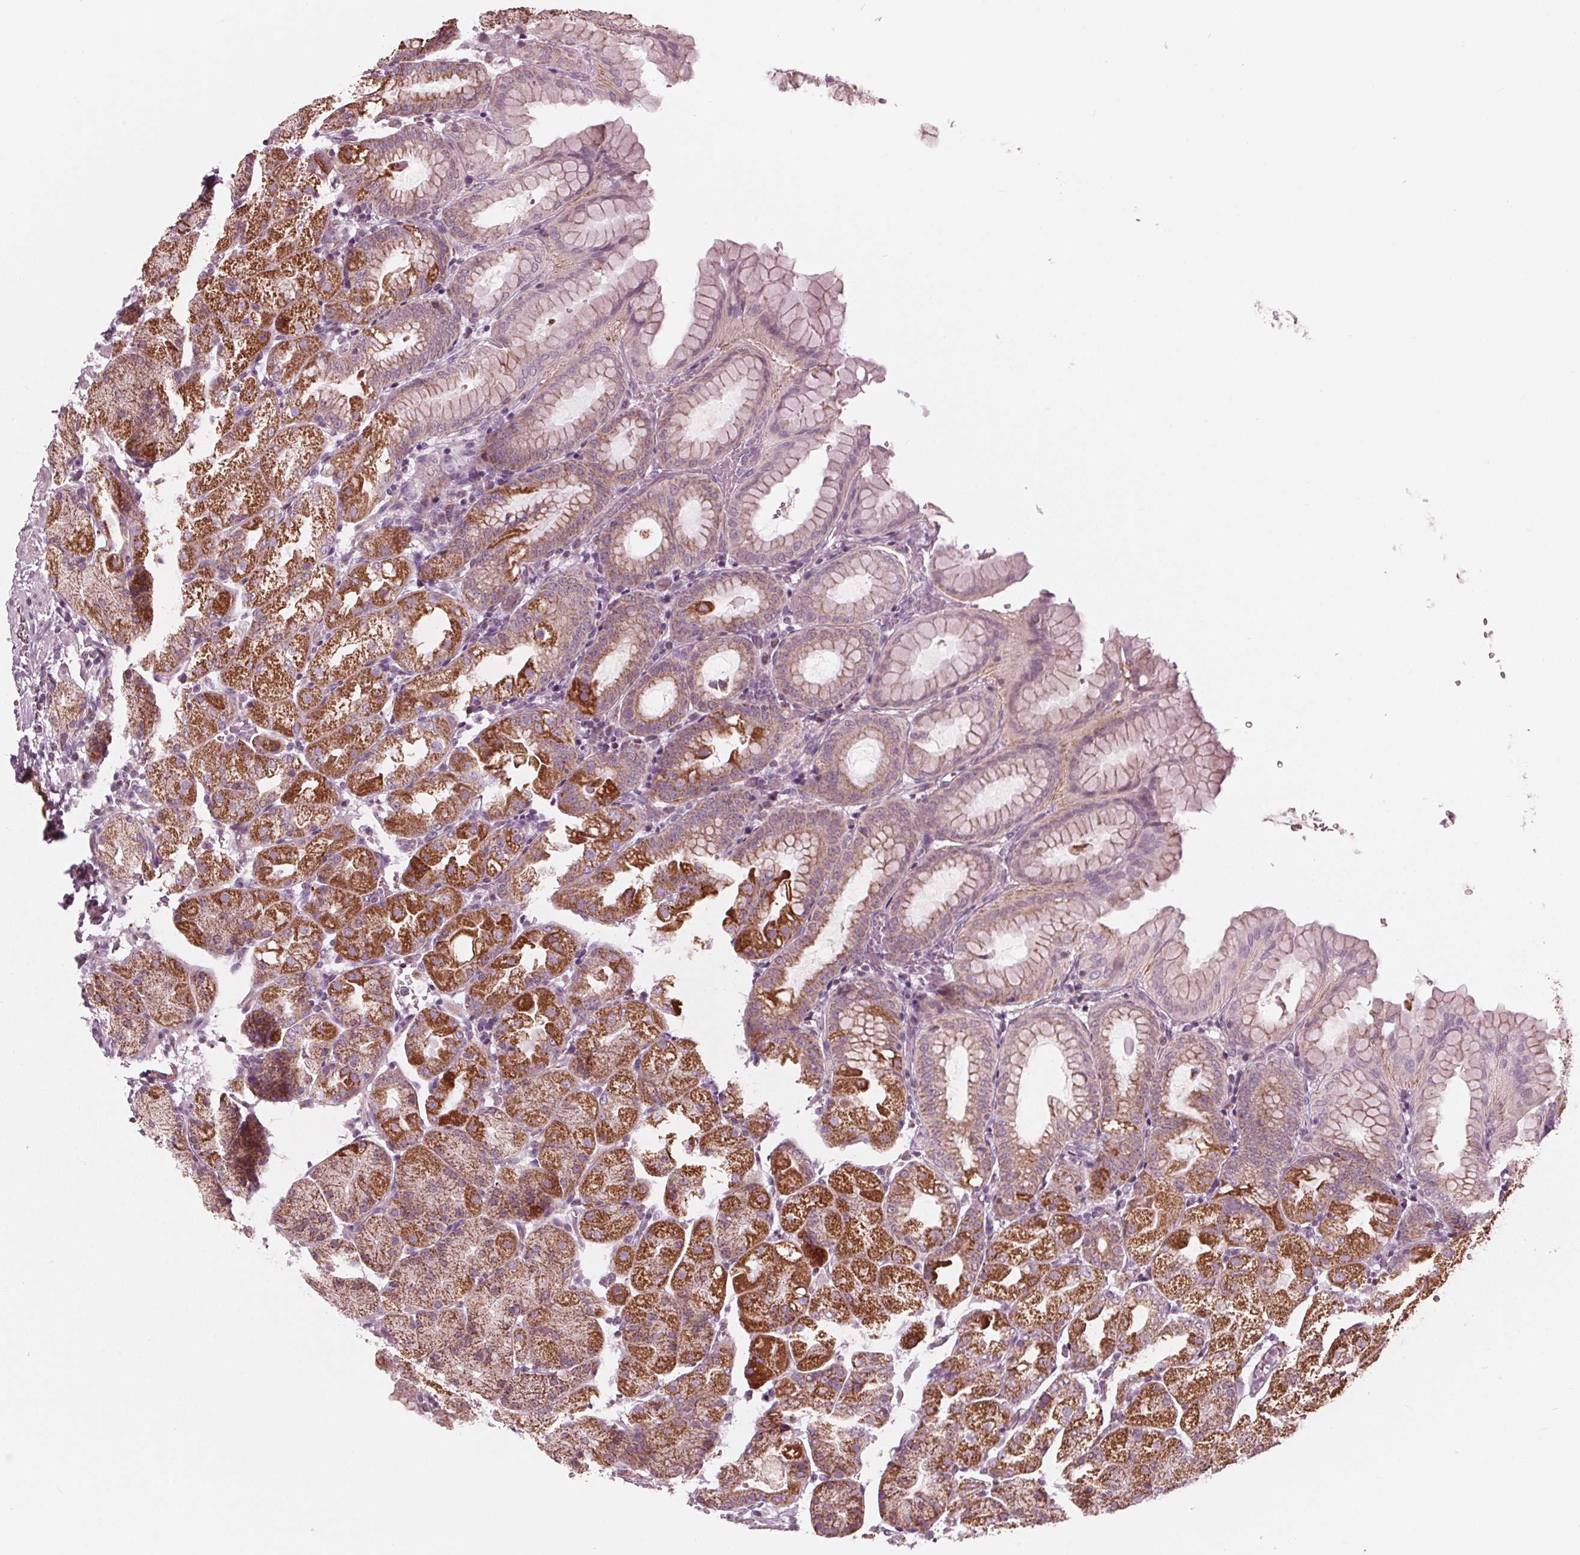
{"staining": {"intensity": "strong", "quantity": "25%-75%", "location": "cytoplasmic/membranous"}, "tissue": "stomach", "cell_type": "Glandular cells", "image_type": "normal", "snomed": [{"axis": "morphology", "description": "Normal tissue, NOS"}, {"axis": "topography", "description": "Stomach, upper"}, {"axis": "topography", "description": "Stomach"}, {"axis": "topography", "description": "Stomach, lower"}], "caption": "A high amount of strong cytoplasmic/membranous positivity is identified in about 25%-75% of glandular cells in benign stomach. (DAB (3,3'-diaminobenzidine) IHC with brightfield microscopy, high magnification).", "gene": "CLN6", "patient": {"sex": "male", "age": 62}}